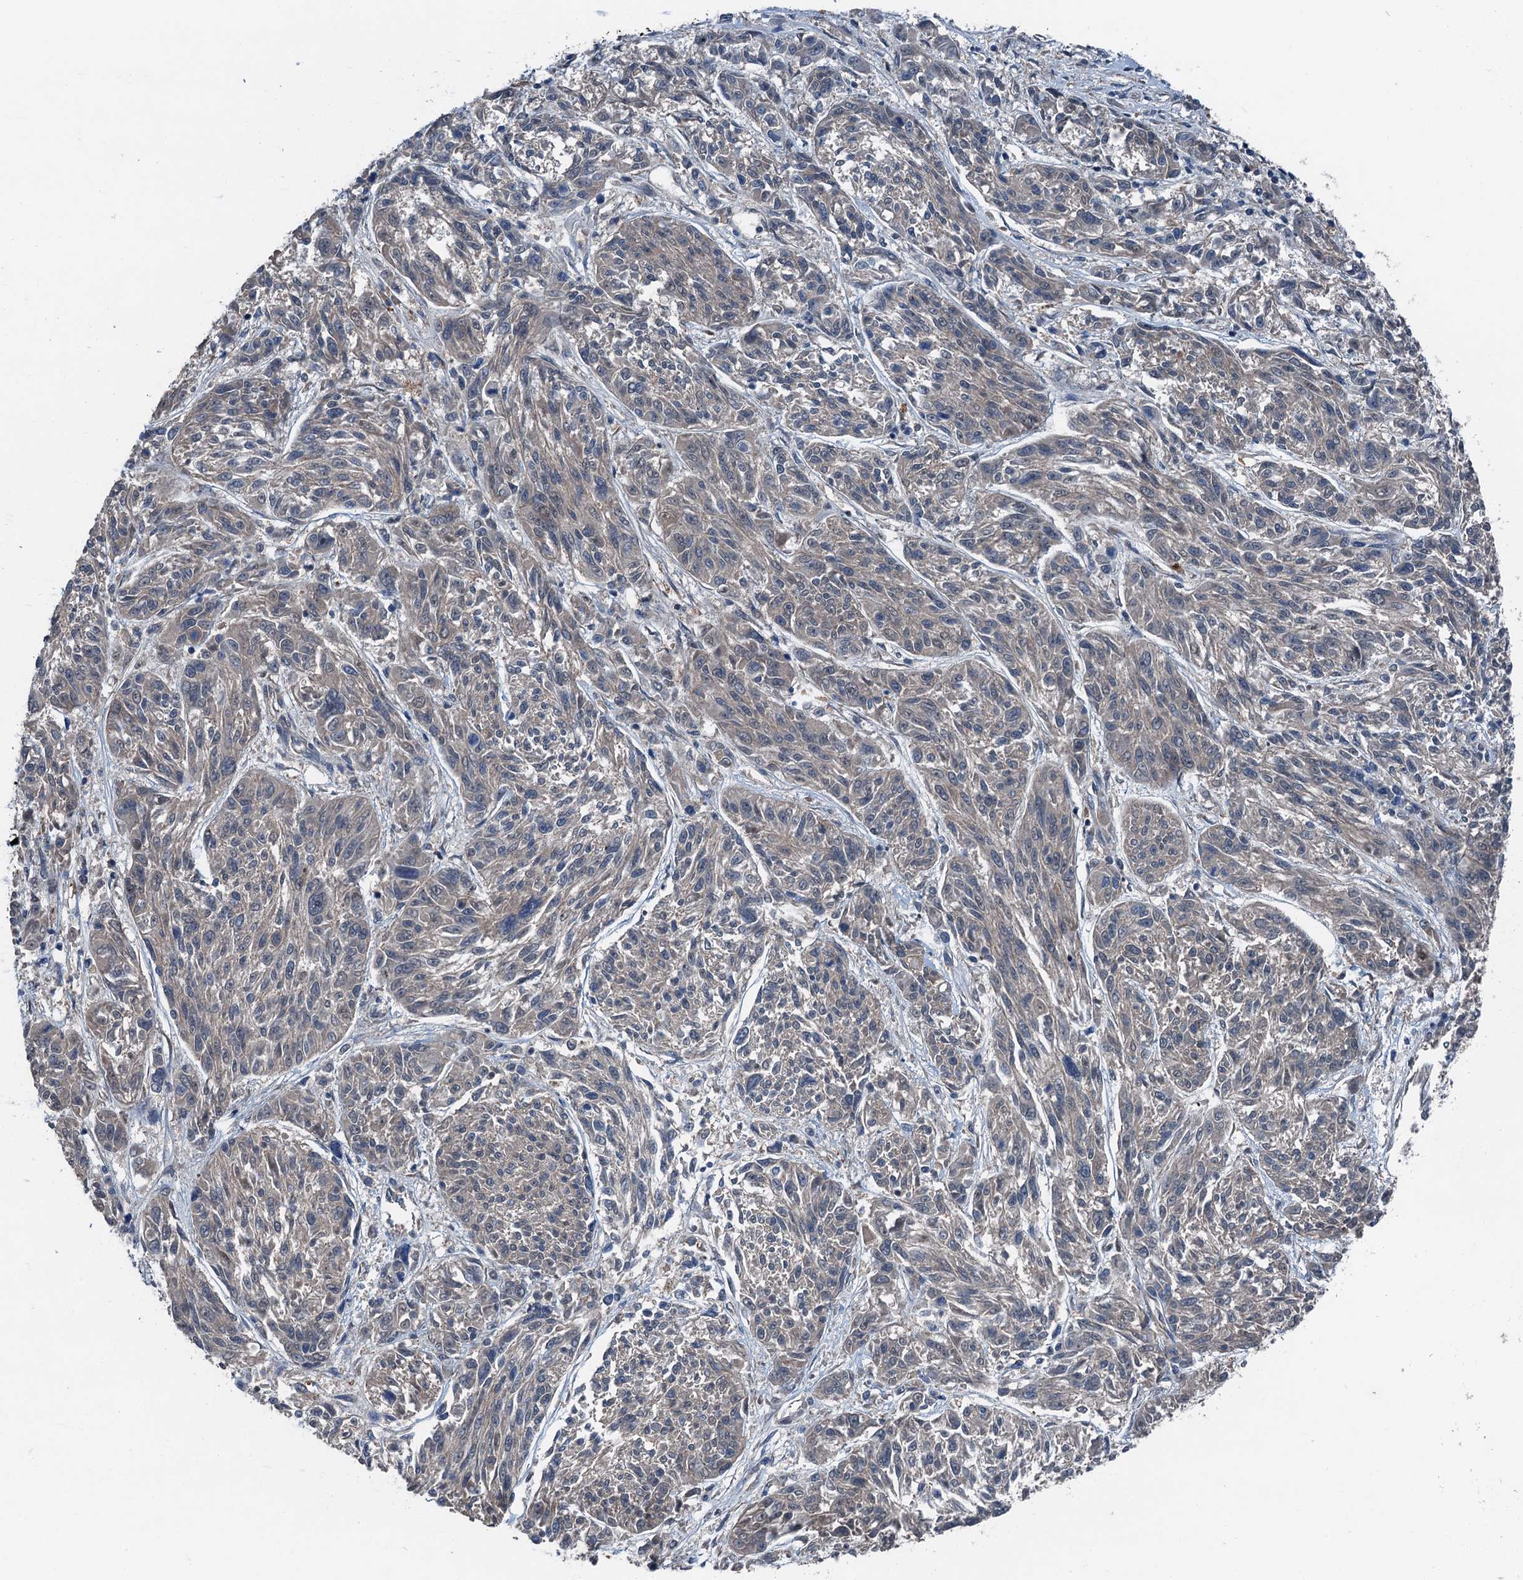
{"staining": {"intensity": "negative", "quantity": "none", "location": "none"}, "tissue": "melanoma", "cell_type": "Tumor cells", "image_type": "cancer", "snomed": [{"axis": "morphology", "description": "Malignant melanoma, NOS"}, {"axis": "topography", "description": "Skin"}], "caption": "This is a micrograph of immunohistochemistry staining of malignant melanoma, which shows no staining in tumor cells.", "gene": "SLC2A10", "patient": {"sex": "male", "age": 53}}